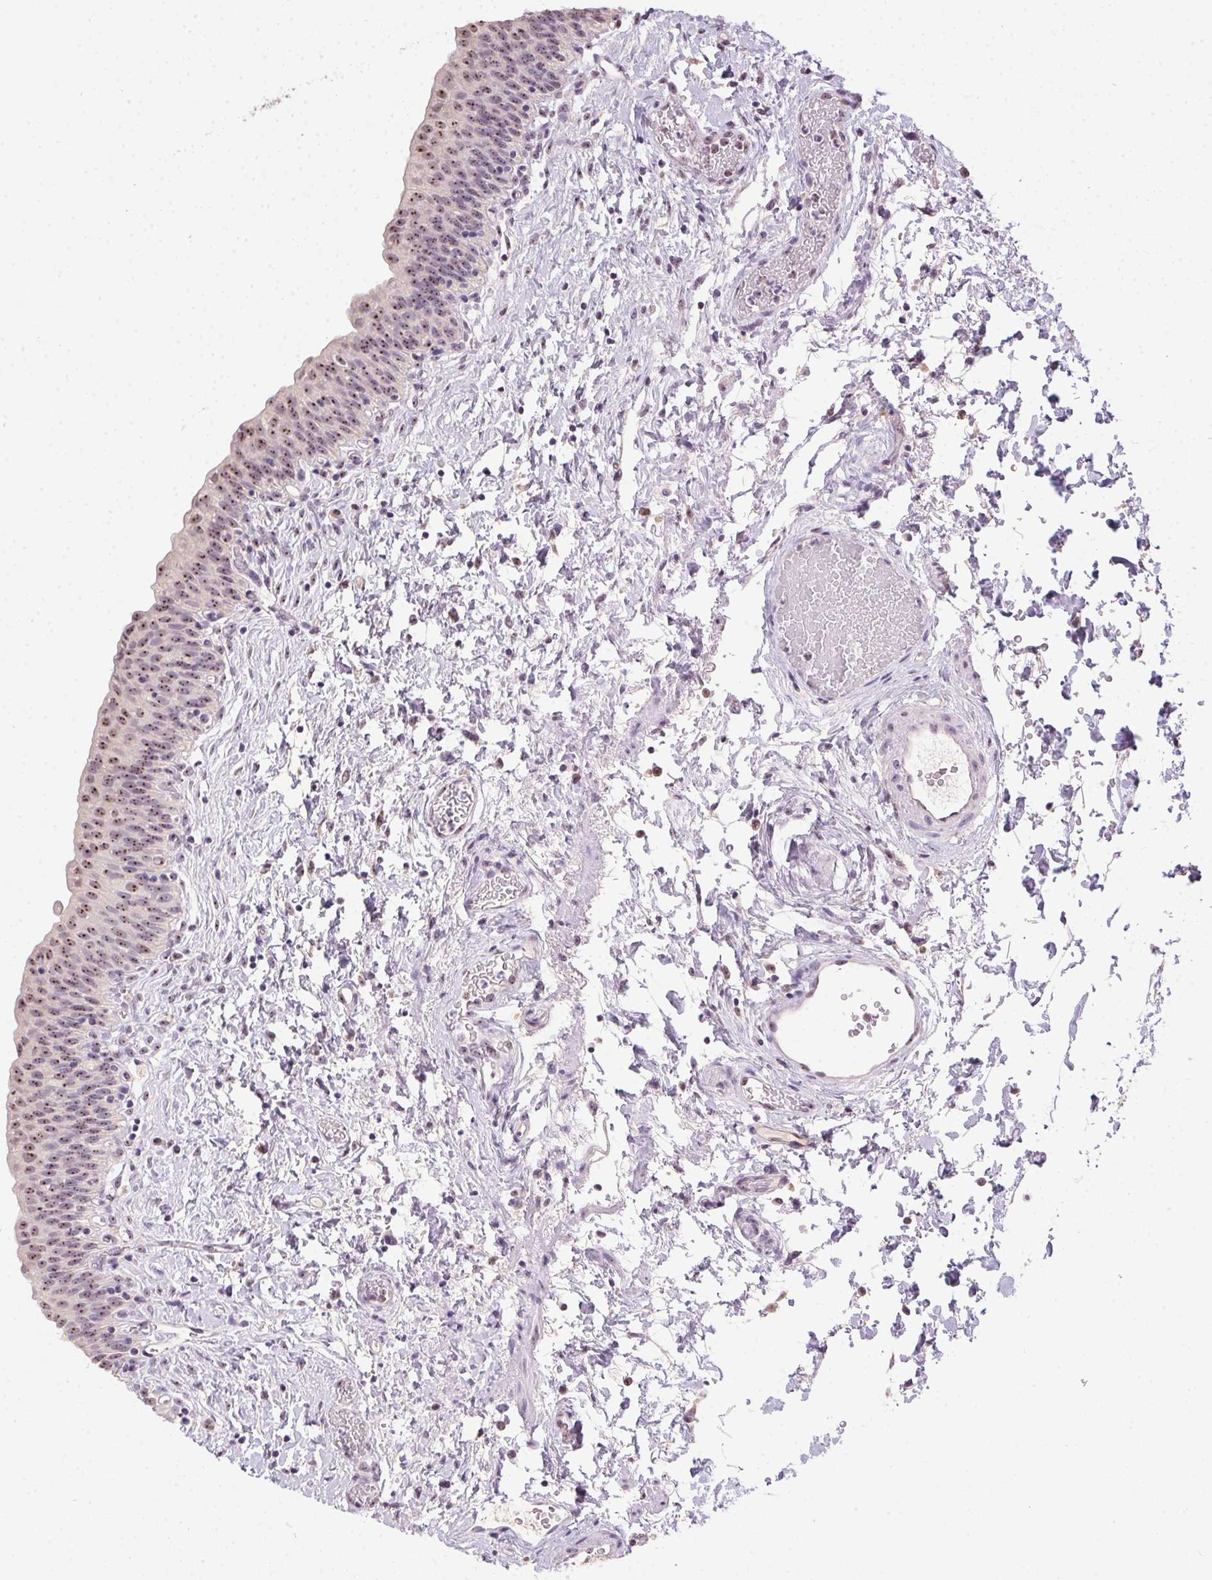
{"staining": {"intensity": "moderate", "quantity": ">75%", "location": "nuclear"}, "tissue": "urinary bladder", "cell_type": "Urothelial cells", "image_type": "normal", "snomed": [{"axis": "morphology", "description": "Normal tissue, NOS"}, {"axis": "topography", "description": "Urinary bladder"}], "caption": "High-magnification brightfield microscopy of benign urinary bladder stained with DAB (3,3'-diaminobenzidine) (brown) and counterstained with hematoxylin (blue). urothelial cells exhibit moderate nuclear positivity is appreciated in approximately>75% of cells. The staining was performed using DAB (3,3'-diaminobenzidine), with brown indicating positive protein expression. Nuclei are stained blue with hematoxylin.", "gene": "BATF2", "patient": {"sex": "male", "age": 56}}